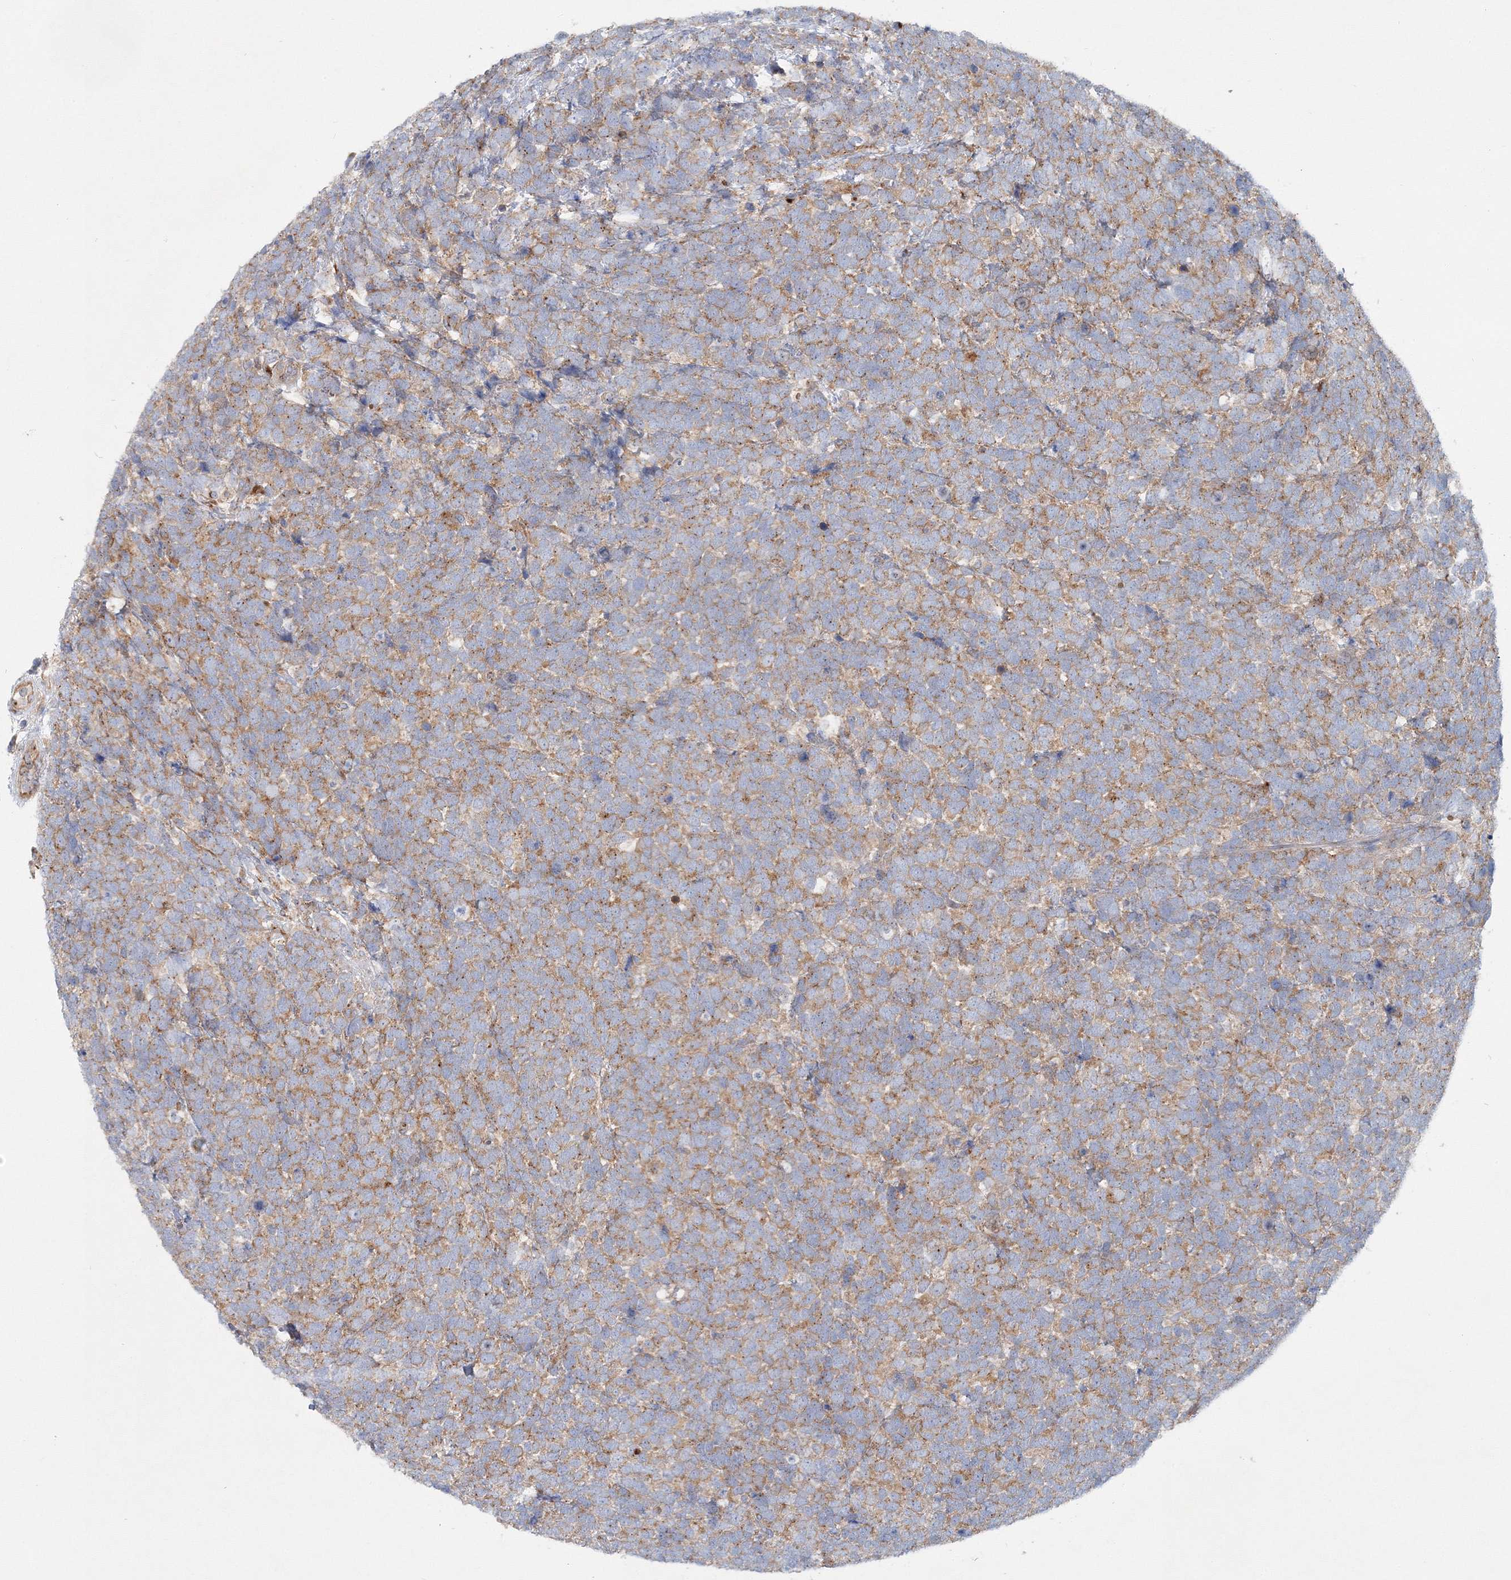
{"staining": {"intensity": "moderate", "quantity": ">75%", "location": "cytoplasmic/membranous"}, "tissue": "urothelial cancer", "cell_type": "Tumor cells", "image_type": "cancer", "snomed": [{"axis": "morphology", "description": "Urothelial carcinoma, High grade"}, {"axis": "topography", "description": "Urinary bladder"}], "caption": "An image showing moderate cytoplasmic/membranous staining in approximately >75% of tumor cells in urothelial cancer, as visualized by brown immunohistochemical staining.", "gene": "SEC23IP", "patient": {"sex": "female", "age": 82}}